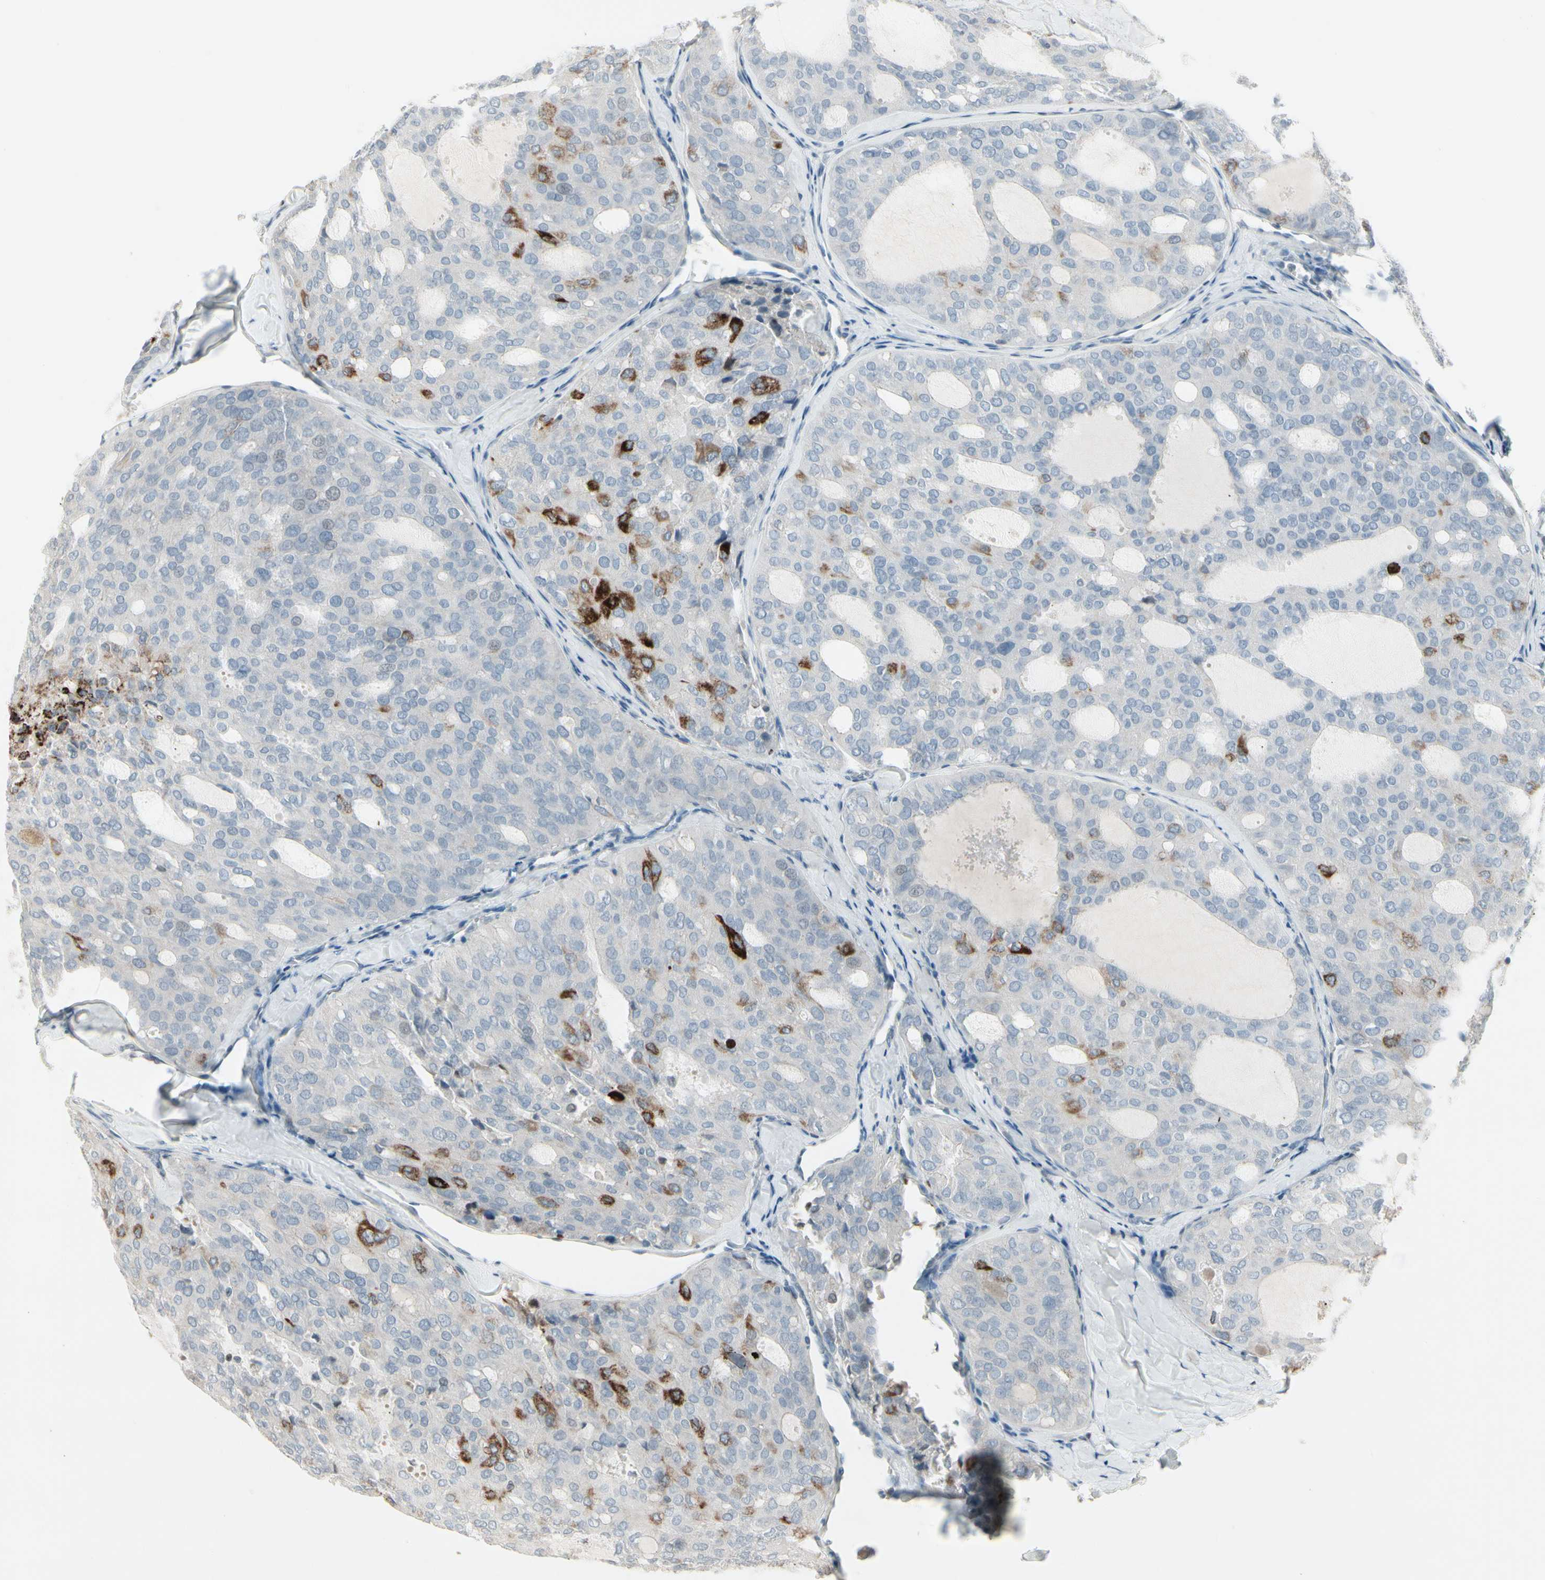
{"staining": {"intensity": "strong", "quantity": "25%-75%", "location": "cytoplasmic/membranous"}, "tissue": "thyroid cancer", "cell_type": "Tumor cells", "image_type": "cancer", "snomed": [{"axis": "morphology", "description": "Follicular adenoma carcinoma, NOS"}, {"axis": "topography", "description": "Thyroid gland"}], "caption": "Immunohistochemistry micrograph of neoplastic tissue: thyroid cancer stained using IHC reveals high levels of strong protein expression localized specifically in the cytoplasmic/membranous of tumor cells, appearing as a cytoplasmic/membranous brown color.", "gene": "ARG2", "patient": {"sex": "male", "age": 75}}